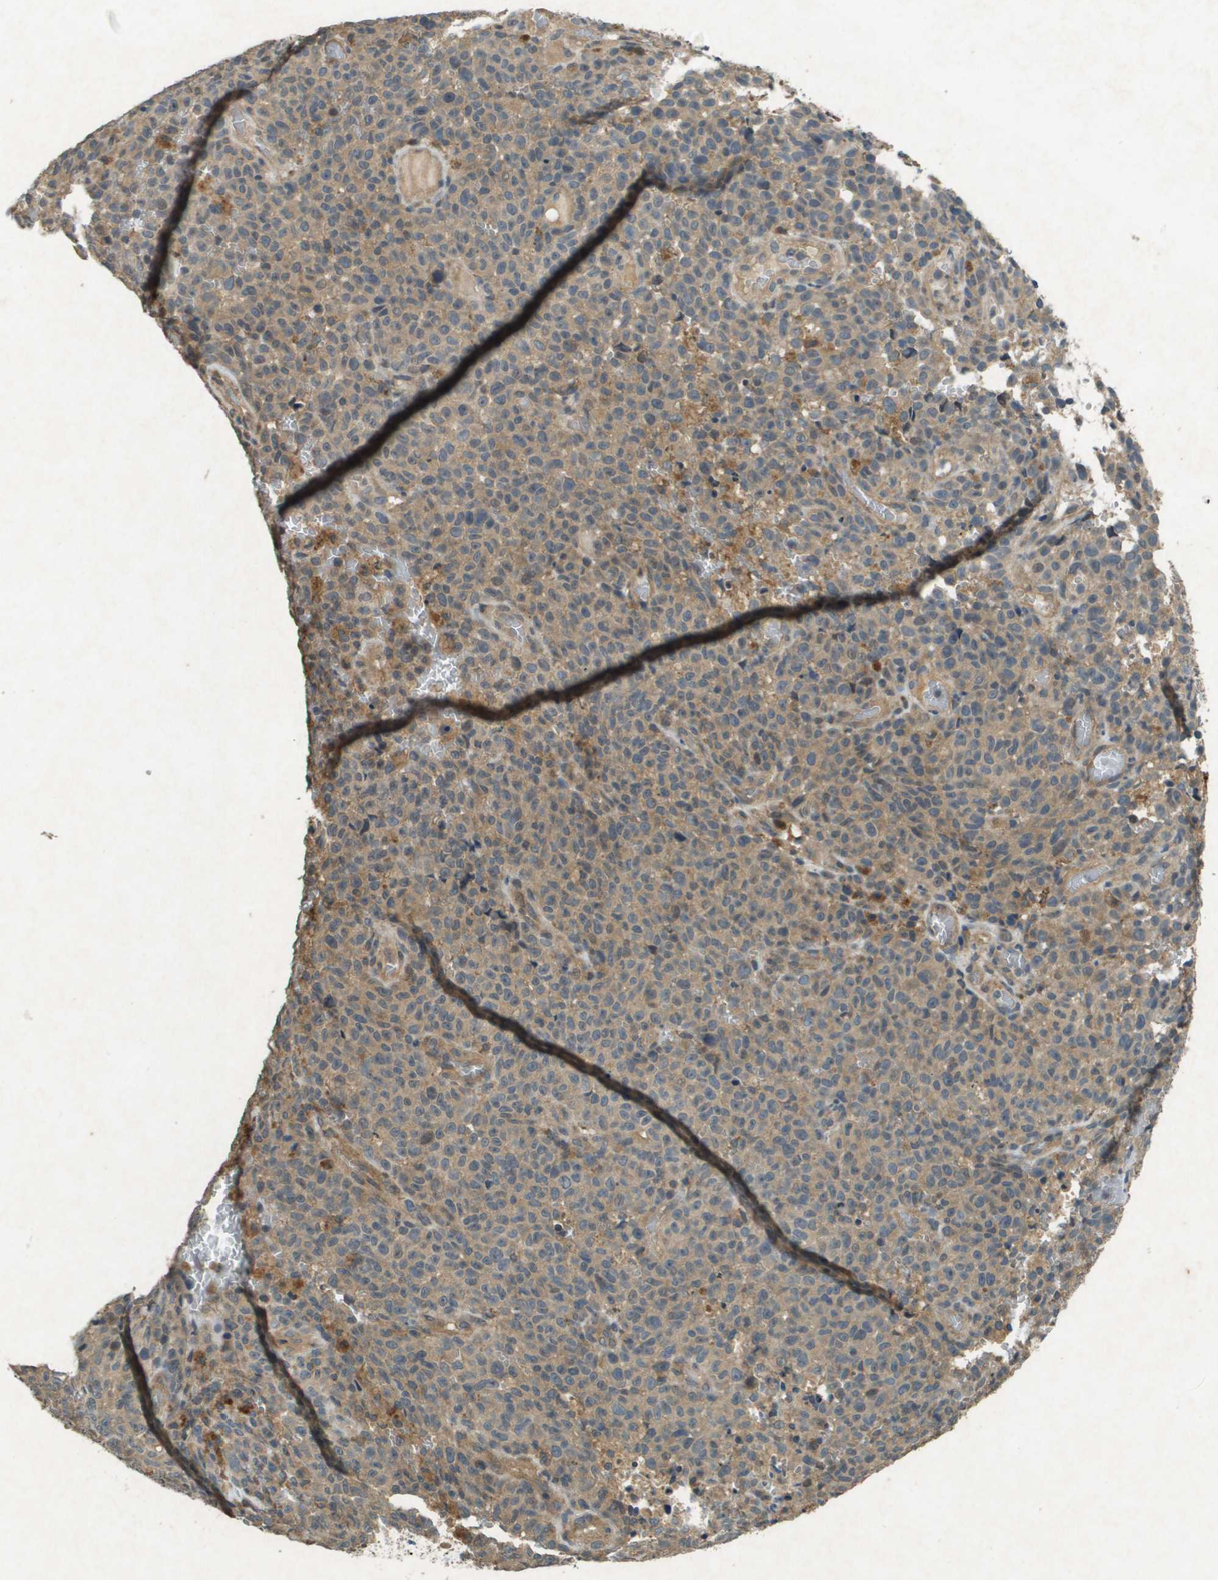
{"staining": {"intensity": "weak", "quantity": "25%-75%", "location": "cytoplasmic/membranous"}, "tissue": "melanoma", "cell_type": "Tumor cells", "image_type": "cancer", "snomed": [{"axis": "morphology", "description": "Malignant melanoma, NOS"}, {"axis": "topography", "description": "Skin"}], "caption": "Human malignant melanoma stained for a protein (brown) reveals weak cytoplasmic/membranous positive positivity in about 25%-75% of tumor cells.", "gene": "CDKN2C", "patient": {"sex": "female", "age": 82}}